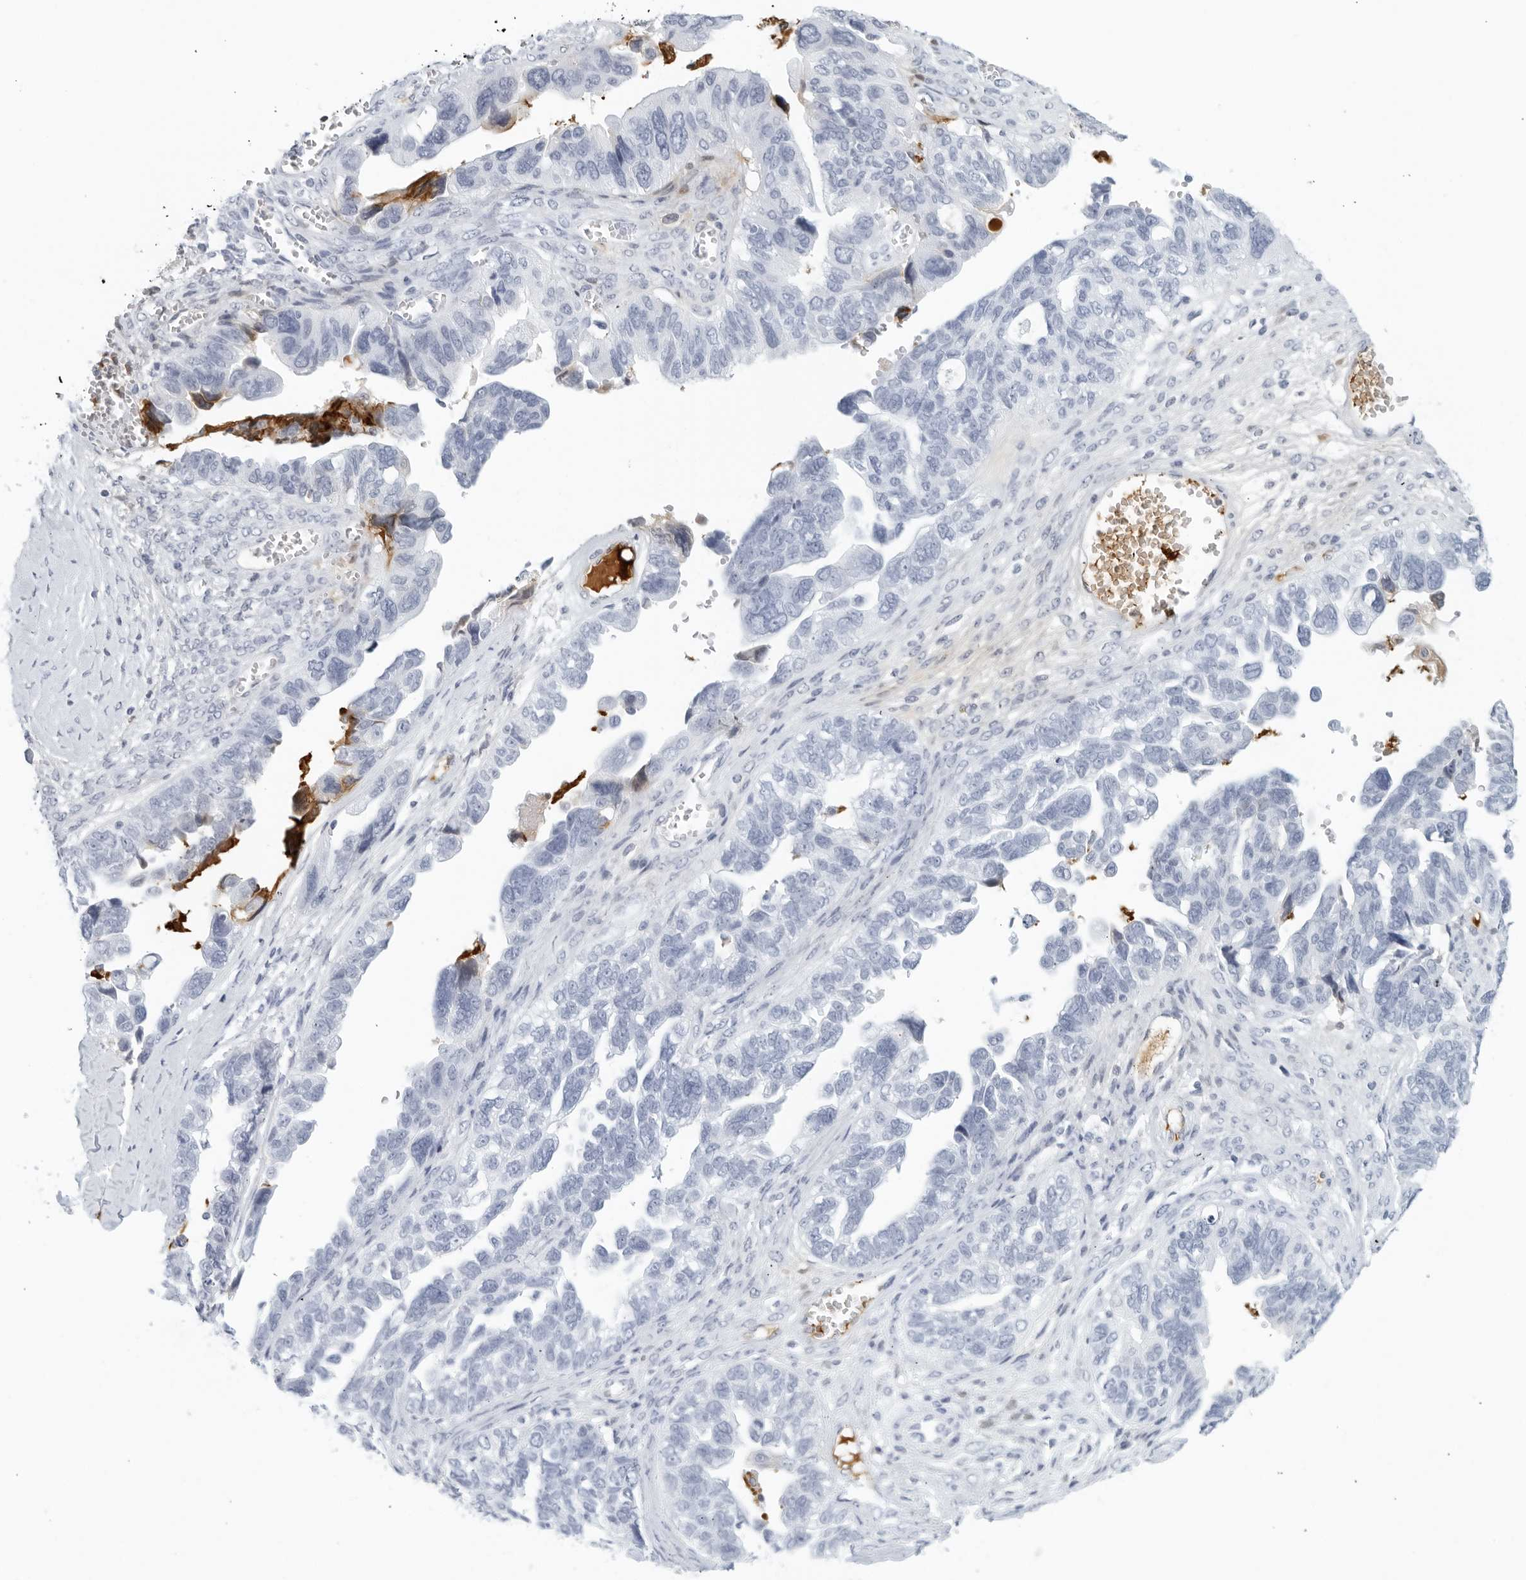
{"staining": {"intensity": "negative", "quantity": "none", "location": "none"}, "tissue": "ovarian cancer", "cell_type": "Tumor cells", "image_type": "cancer", "snomed": [{"axis": "morphology", "description": "Cystadenocarcinoma, serous, NOS"}, {"axis": "topography", "description": "Ovary"}], "caption": "This micrograph is of ovarian serous cystadenocarcinoma stained with immunohistochemistry (IHC) to label a protein in brown with the nuclei are counter-stained blue. There is no expression in tumor cells.", "gene": "FGG", "patient": {"sex": "female", "age": 79}}